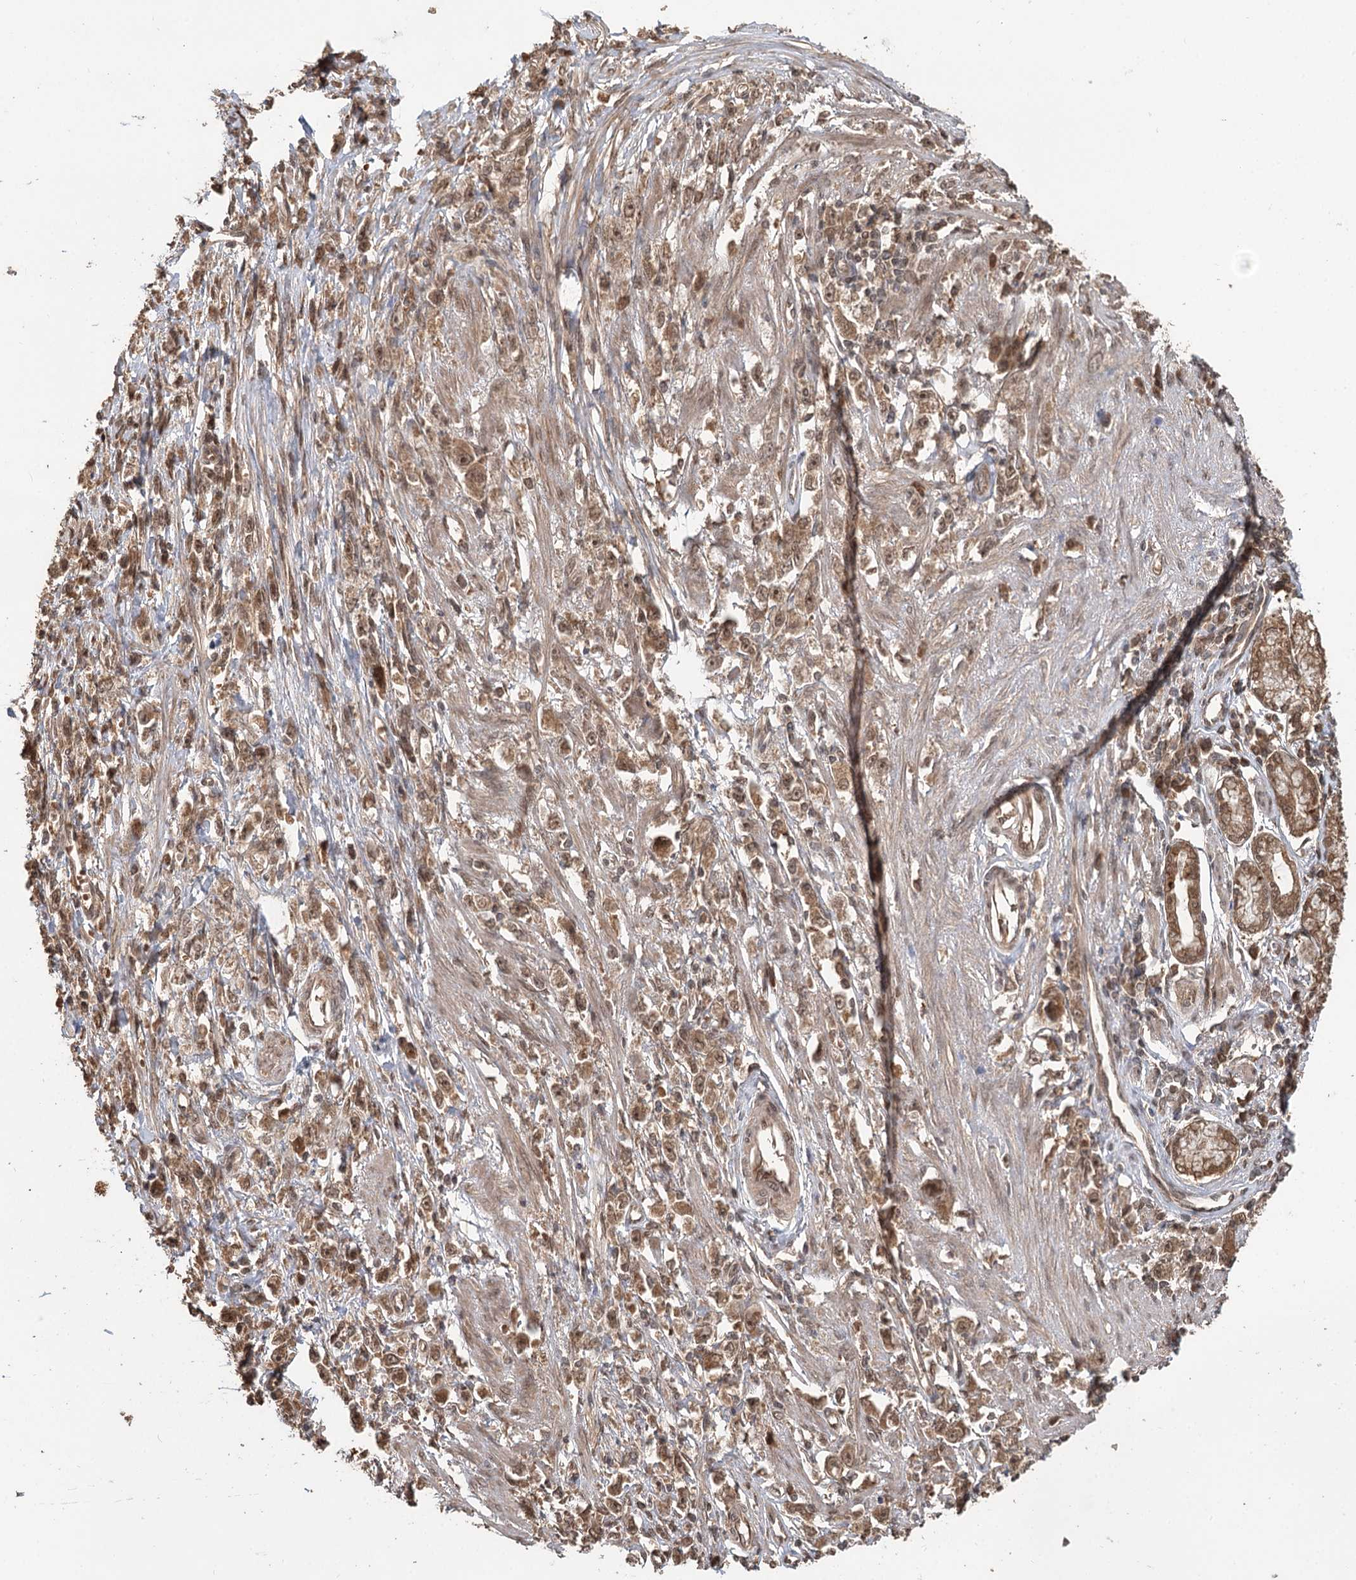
{"staining": {"intensity": "moderate", "quantity": ">75%", "location": "cytoplasmic/membranous,nuclear"}, "tissue": "stomach cancer", "cell_type": "Tumor cells", "image_type": "cancer", "snomed": [{"axis": "morphology", "description": "Adenocarcinoma, NOS"}, {"axis": "topography", "description": "Stomach"}], "caption": "Brown immunohistochemical staining in human stomach adenocarcinoma demonstrates moderate cytoplasmic/membranous and nuclear staining in about >75% of tumor cells.", "gene": "N6AMT1", "patient": {"sex": "female", "age": 59}}